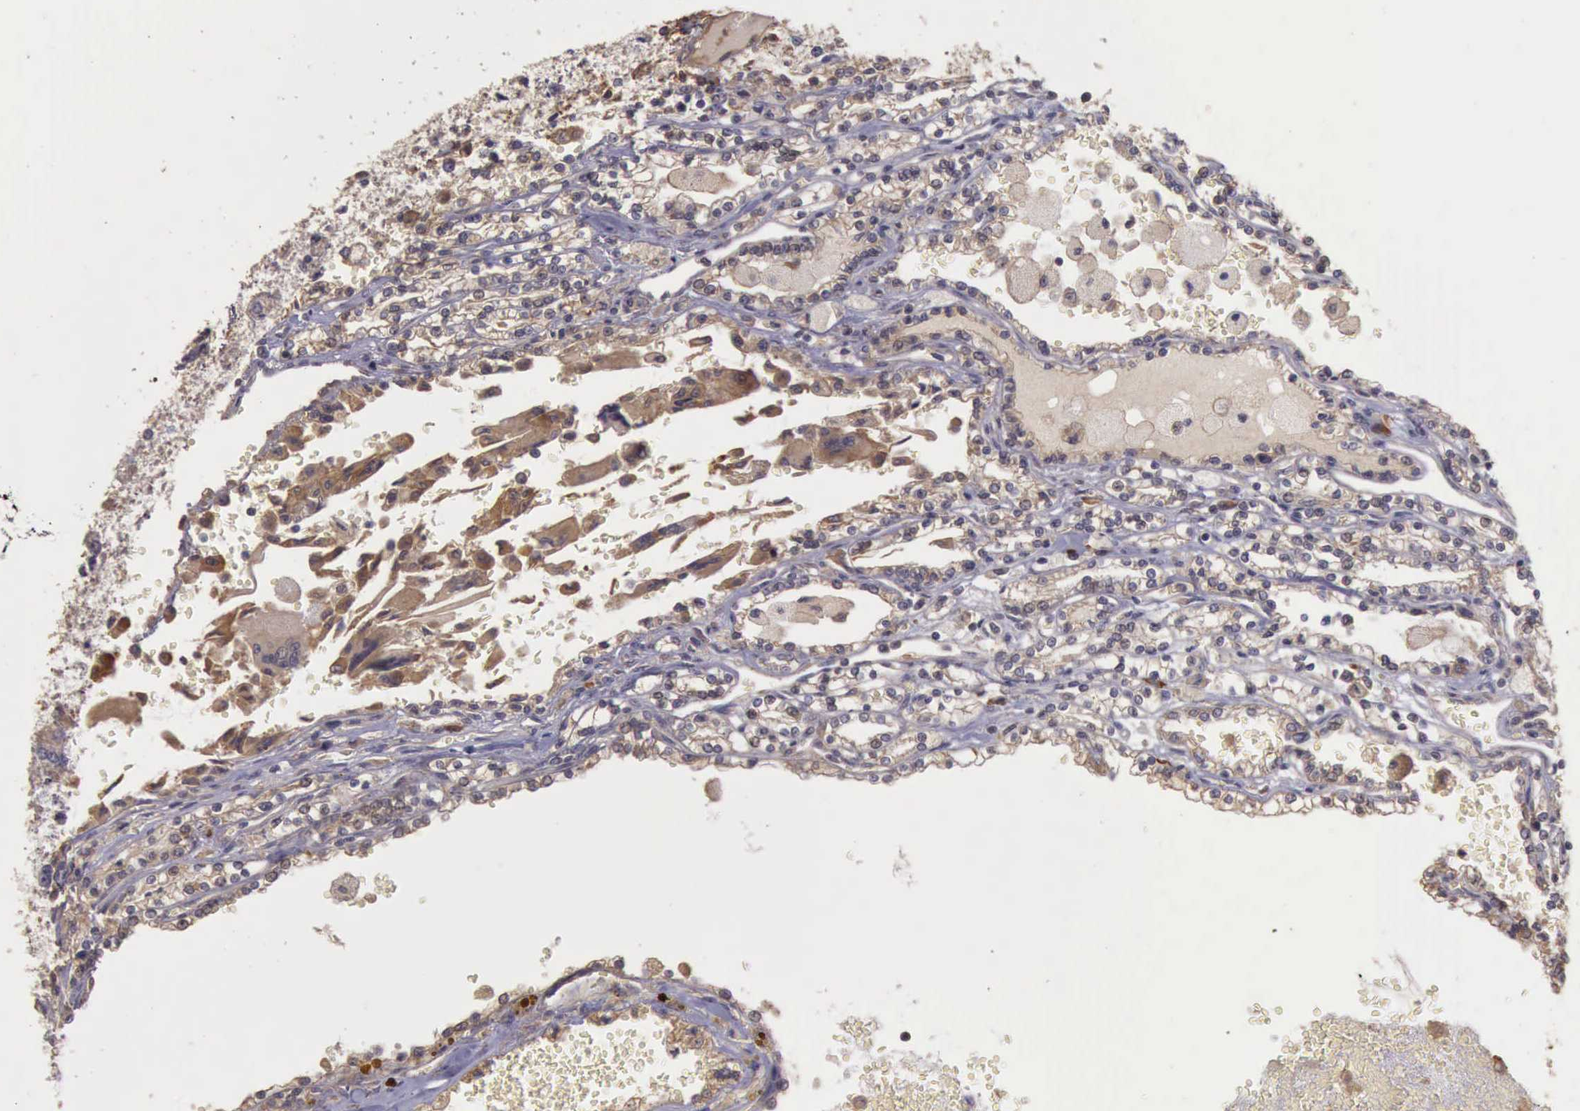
{"staining": {"intensity": "weak", "quantity": "25%-75%", "location": "cytoplasmic/membranous"}, "tissue": "renal cancer", "cell_type": "Tumor cells", "image_type": "cancer", "snomed": [{"axis": "morphology", "description": "Adenocarcinoma, NOS"}, {"axis": "topography", "description": "Kidney"}], "caption": "Approximately 25%-75% of tumor cells in renal adenocarcinoma show weak cytoplasmic/membranous protein staining as visualized by brown immunohistochemical staining.", "gene": "EIF5", "patient": {"sex": "female", "age": 56}}